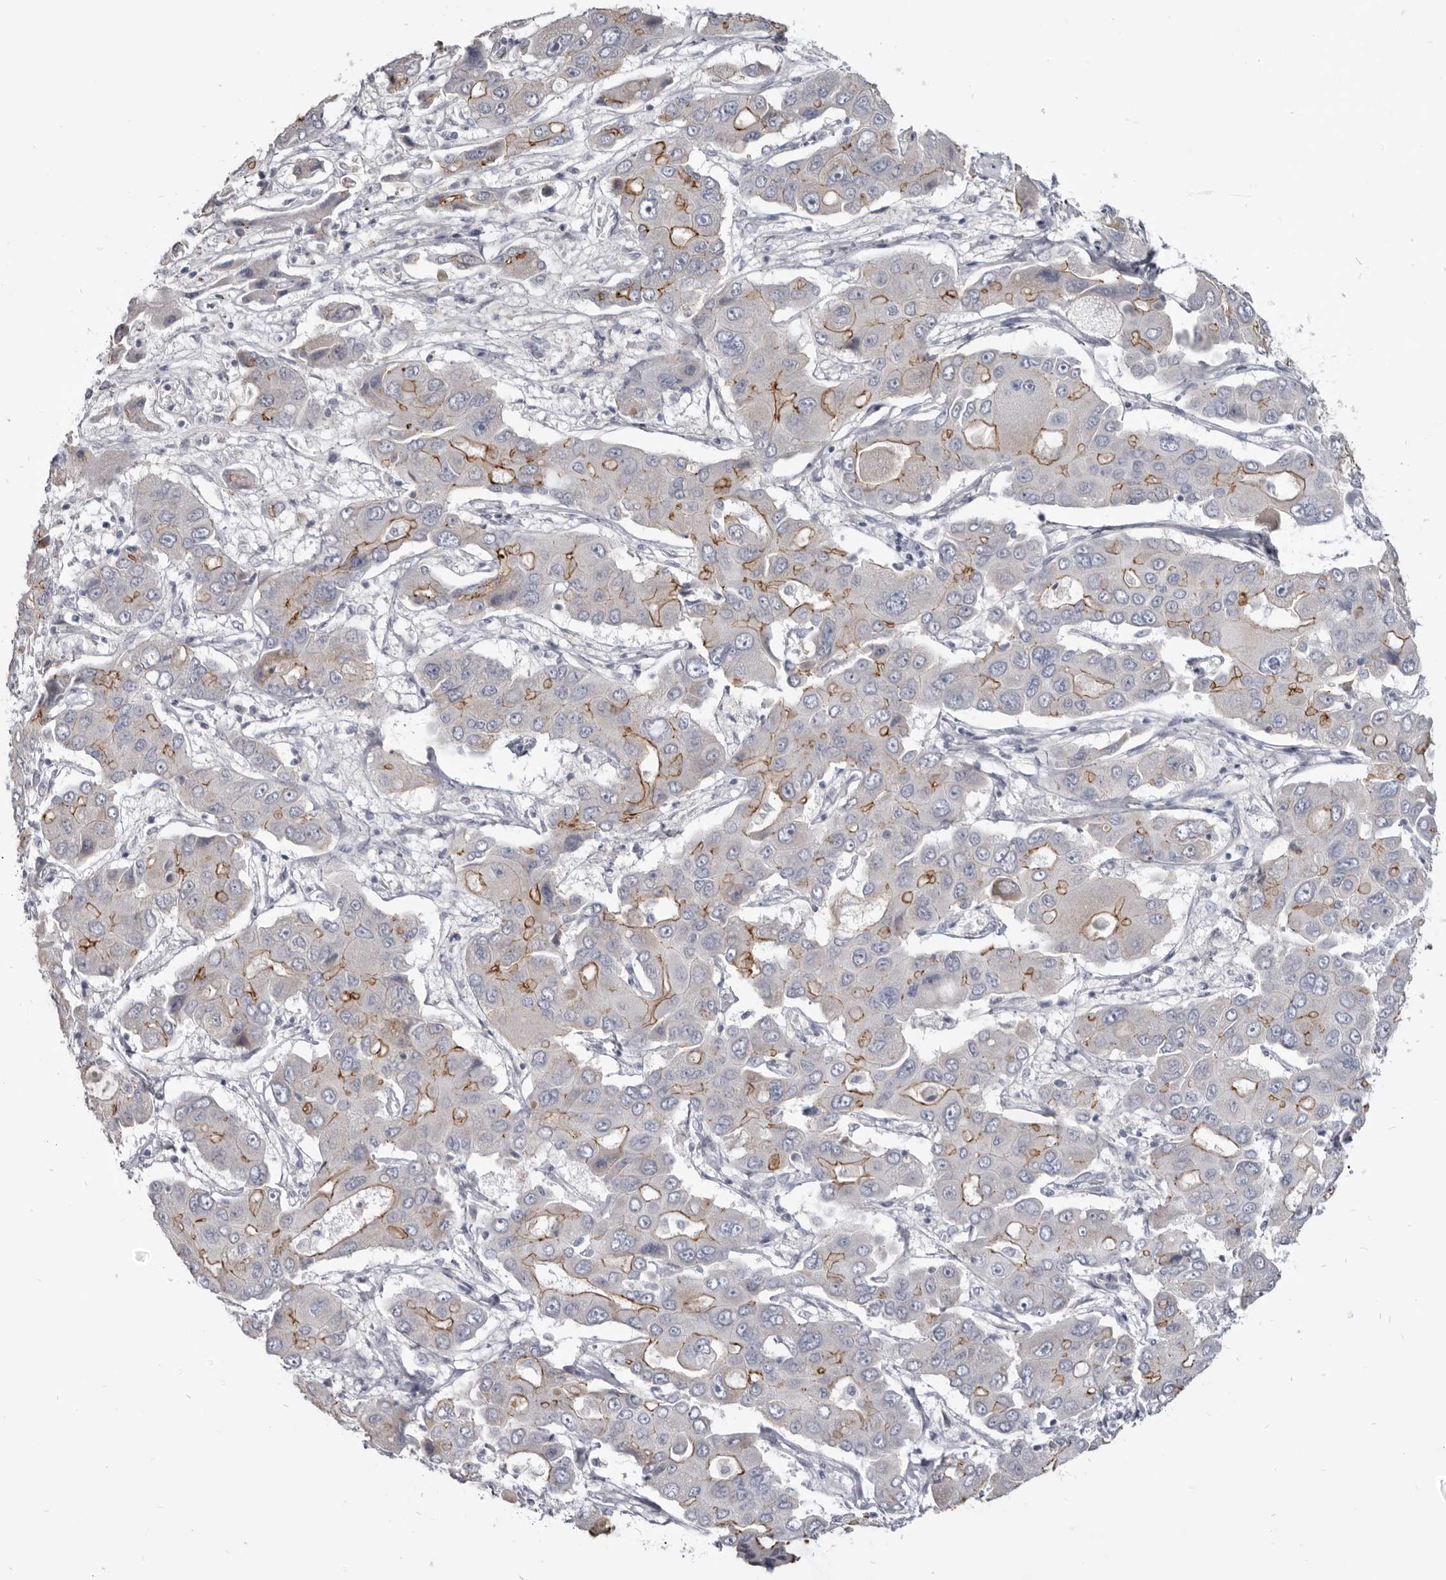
{"staining": {"intensity": "moderate", "quantity": "25%-75%", "location": "cytoplasmic/membranous"}, "tissue": "liver cancer", "cell_type": "Tumor cells", "image_type": "cancer", "snomed": [{"axis": "morphology", "description": "Cholangiocarcinoma"}, {"axis": "topography", "description": "Liver"}], "caption": "Cholangiocarcinoma (liver) was stained to show a protein in brown. There is medium levels of moderate cytoplasmic/membranous expression in approximately 25%-75% of tumor cells.", "gene": "CGN", "patient": {"sex": "male", "age": 67}}